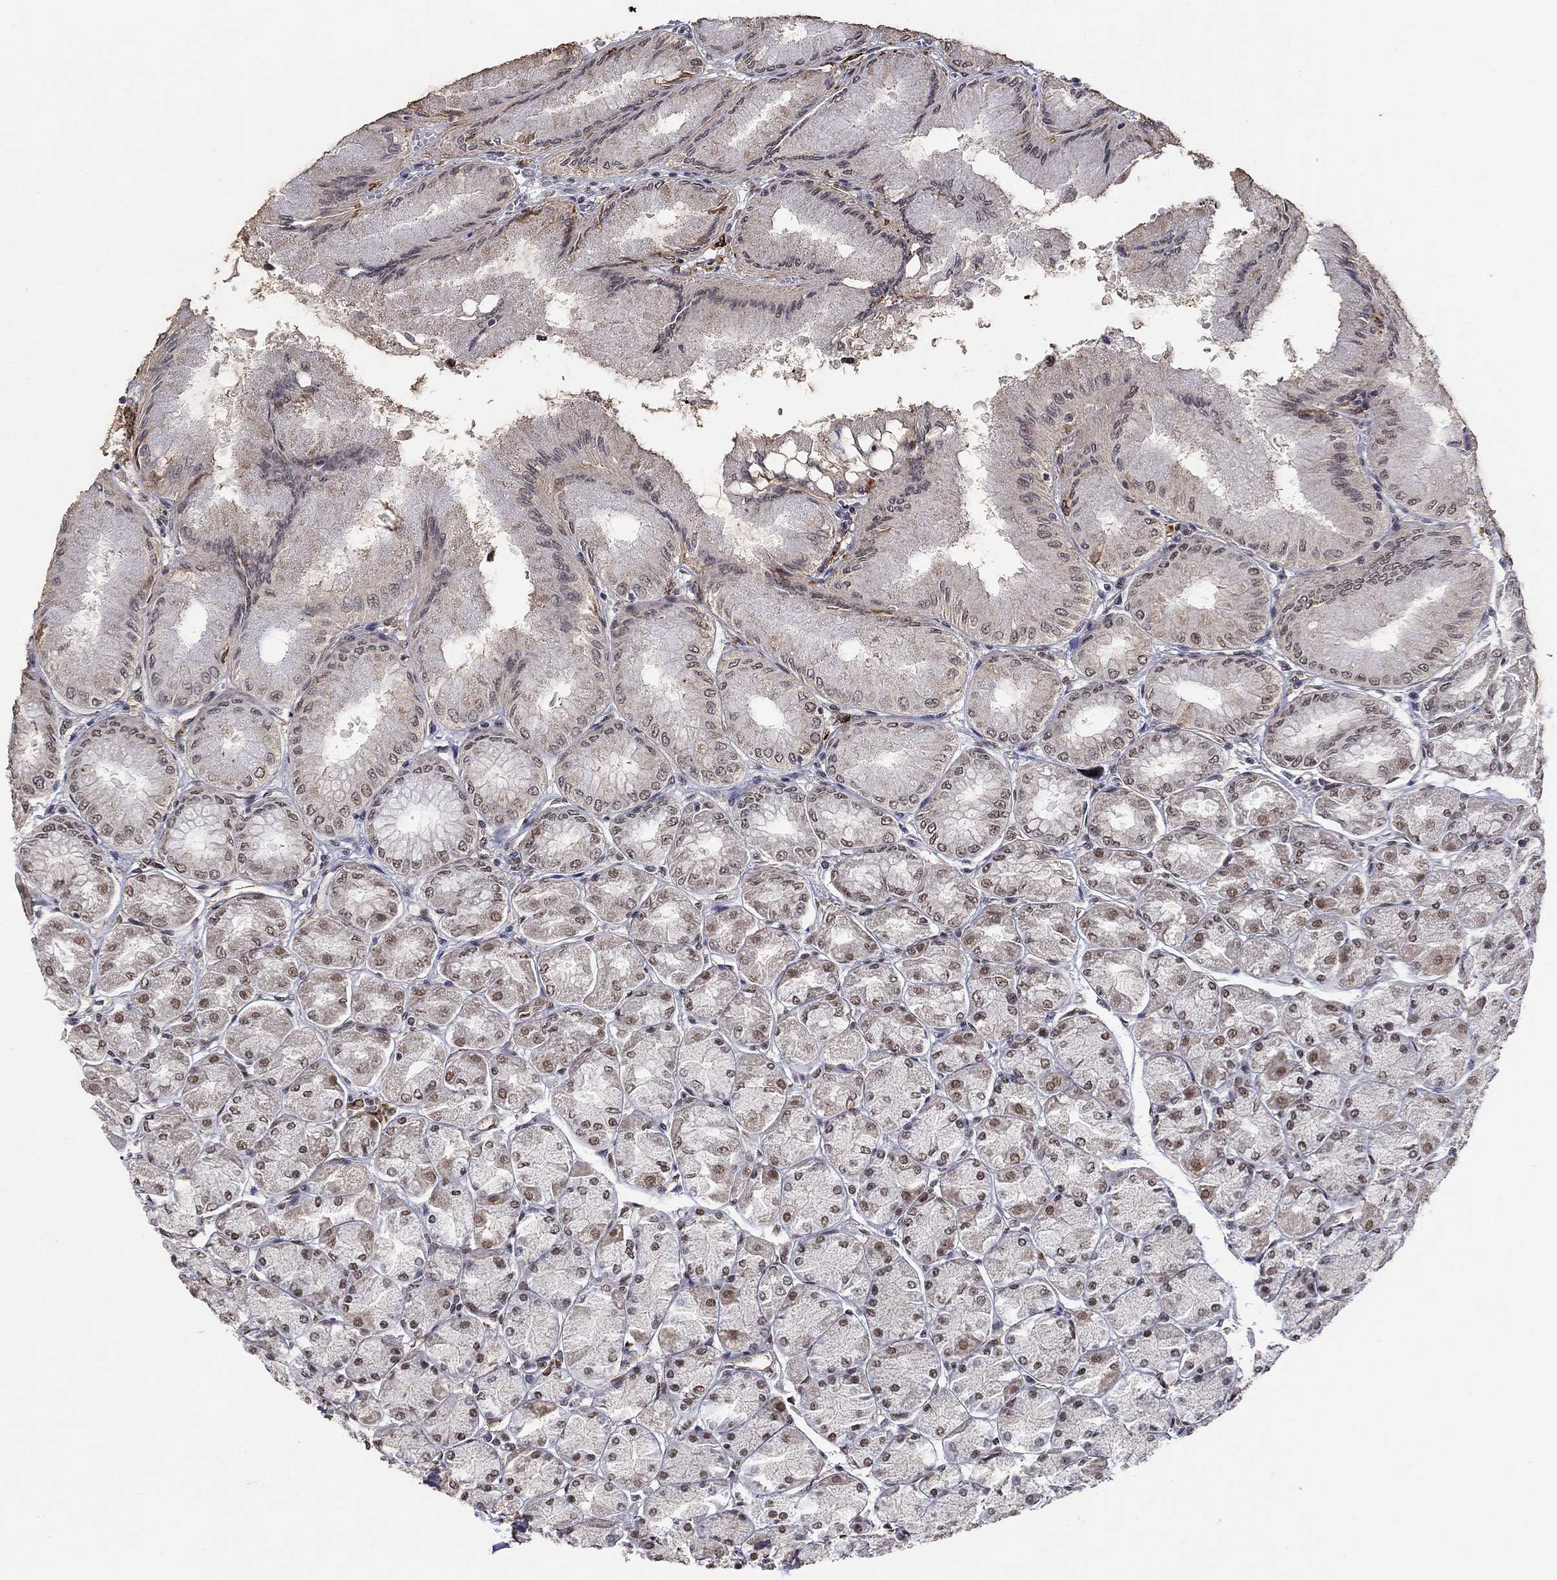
{"staining": {"intensity": "strong", "quantity": "<25%", "location": "nuclear"}, "tissue": "stomach", "cell_type": "Glandular cells", "image_type": "normal", "snomed": [{"axis": "morphology", "description": "Normal tissue, NOS"}, {"axis": "topography", "description": "Stomach, upper"}], "caption": "This histopathology image displays IHC staining of unremarkable human stomach, with medium strong nuclear expression in about <25% of glandular cells.", "gene": "GRIA3", "patient": {"sex": "male", "age": 60}}